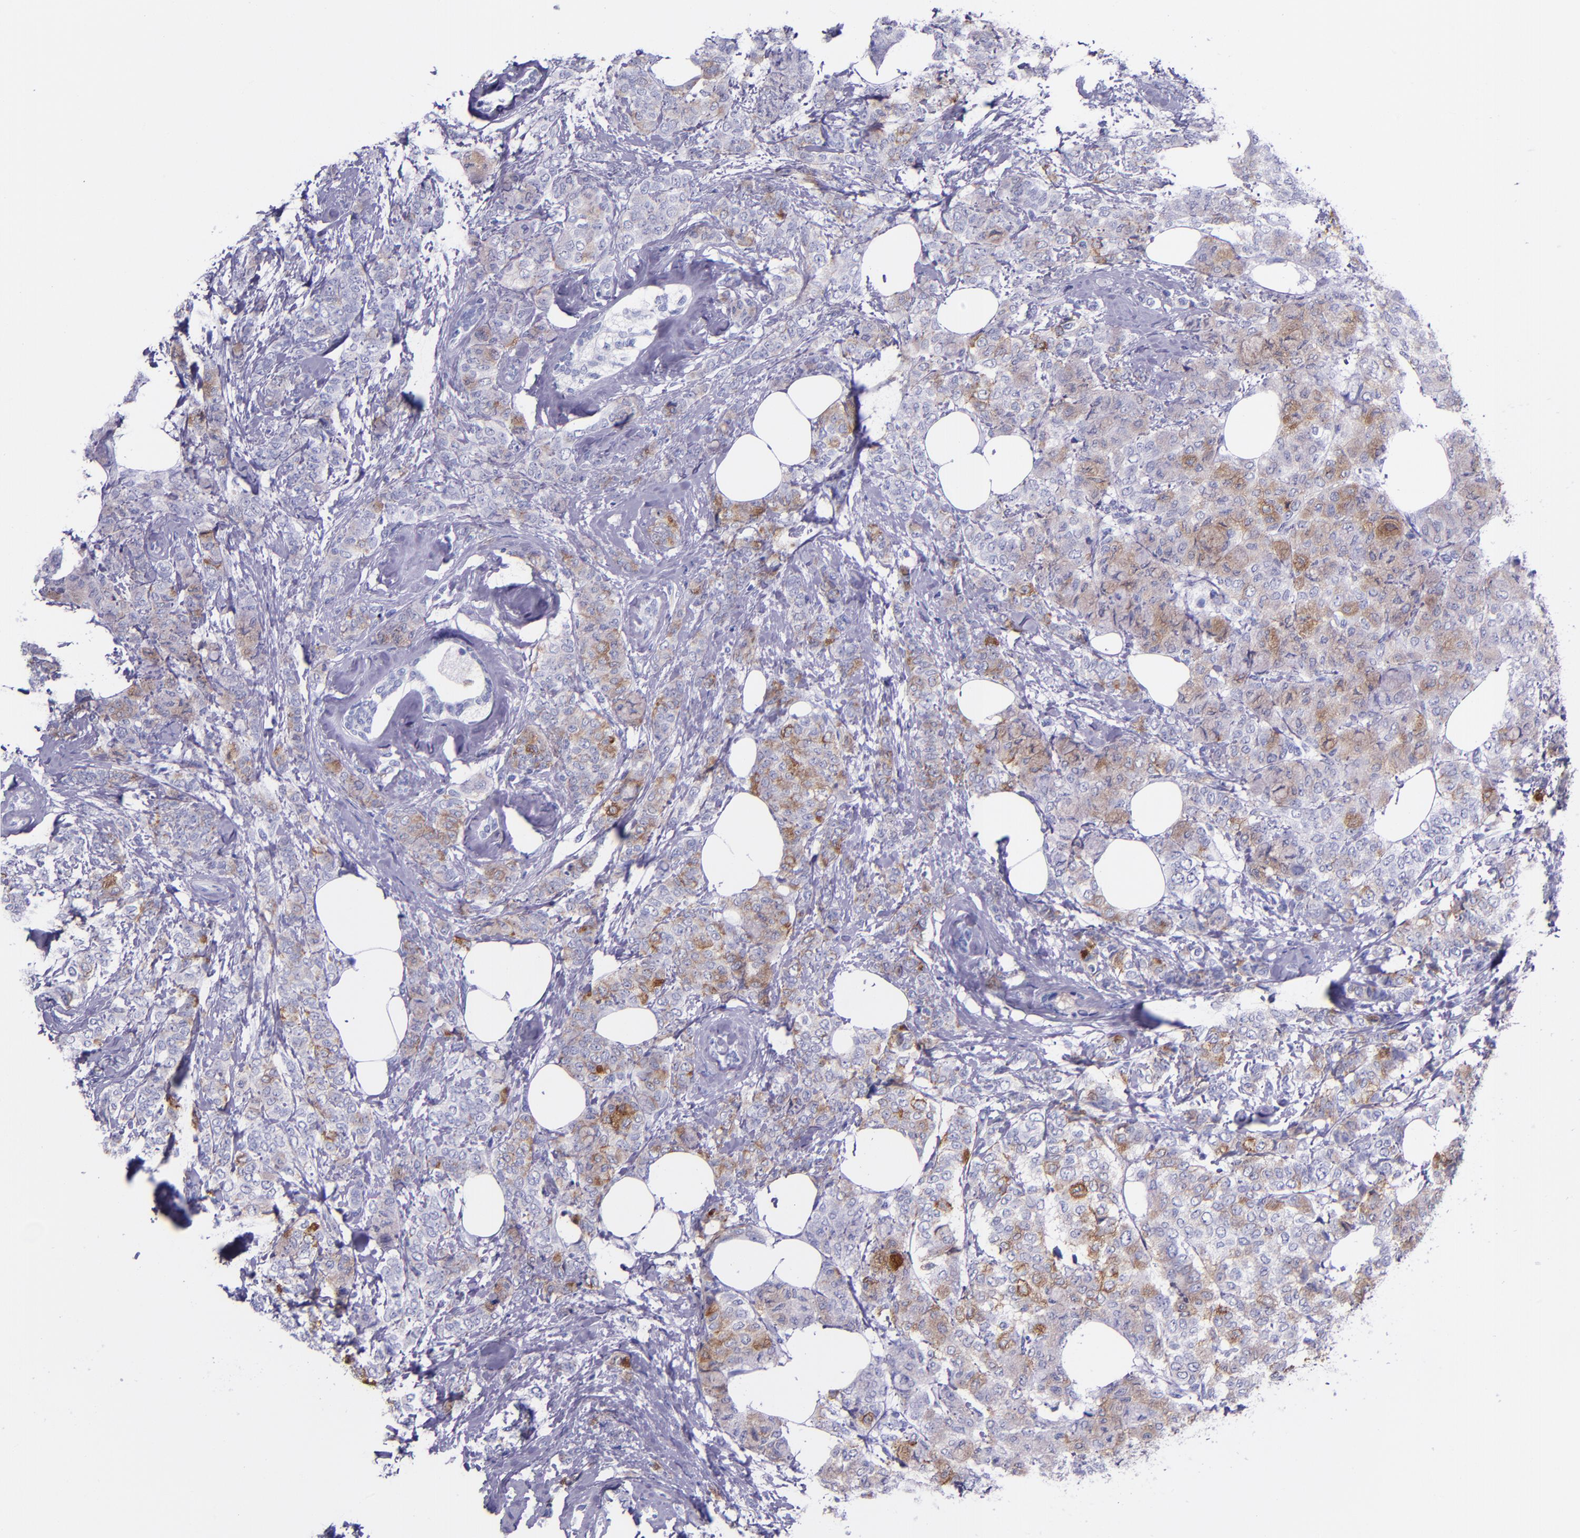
{"staining": {"intensity": "moderate", "quantity": "<25%", "location": "cytoplasmic/membranous"}, "tissue": "breast cancer", "cell_type": "Tumor cells", "image_type": "cancer", "snomed": [{"axis": "morphology", "description": "Lobular carcinoma"}, {"axis": "topography", "description": "Breast"}], "caption": "Immunohistochemical staining of breast cancer (lobular carcinoma) displays moderate cytoplasmic/membranous protein staining in approximately <25% of tumor cells. The staining is performed using DAB brown chromogen to label protein expression. The nuclei are counter-stained blue using hematoxylin.", "gene": "SLPI", "patient": {"sex": "female", "age": 60}}